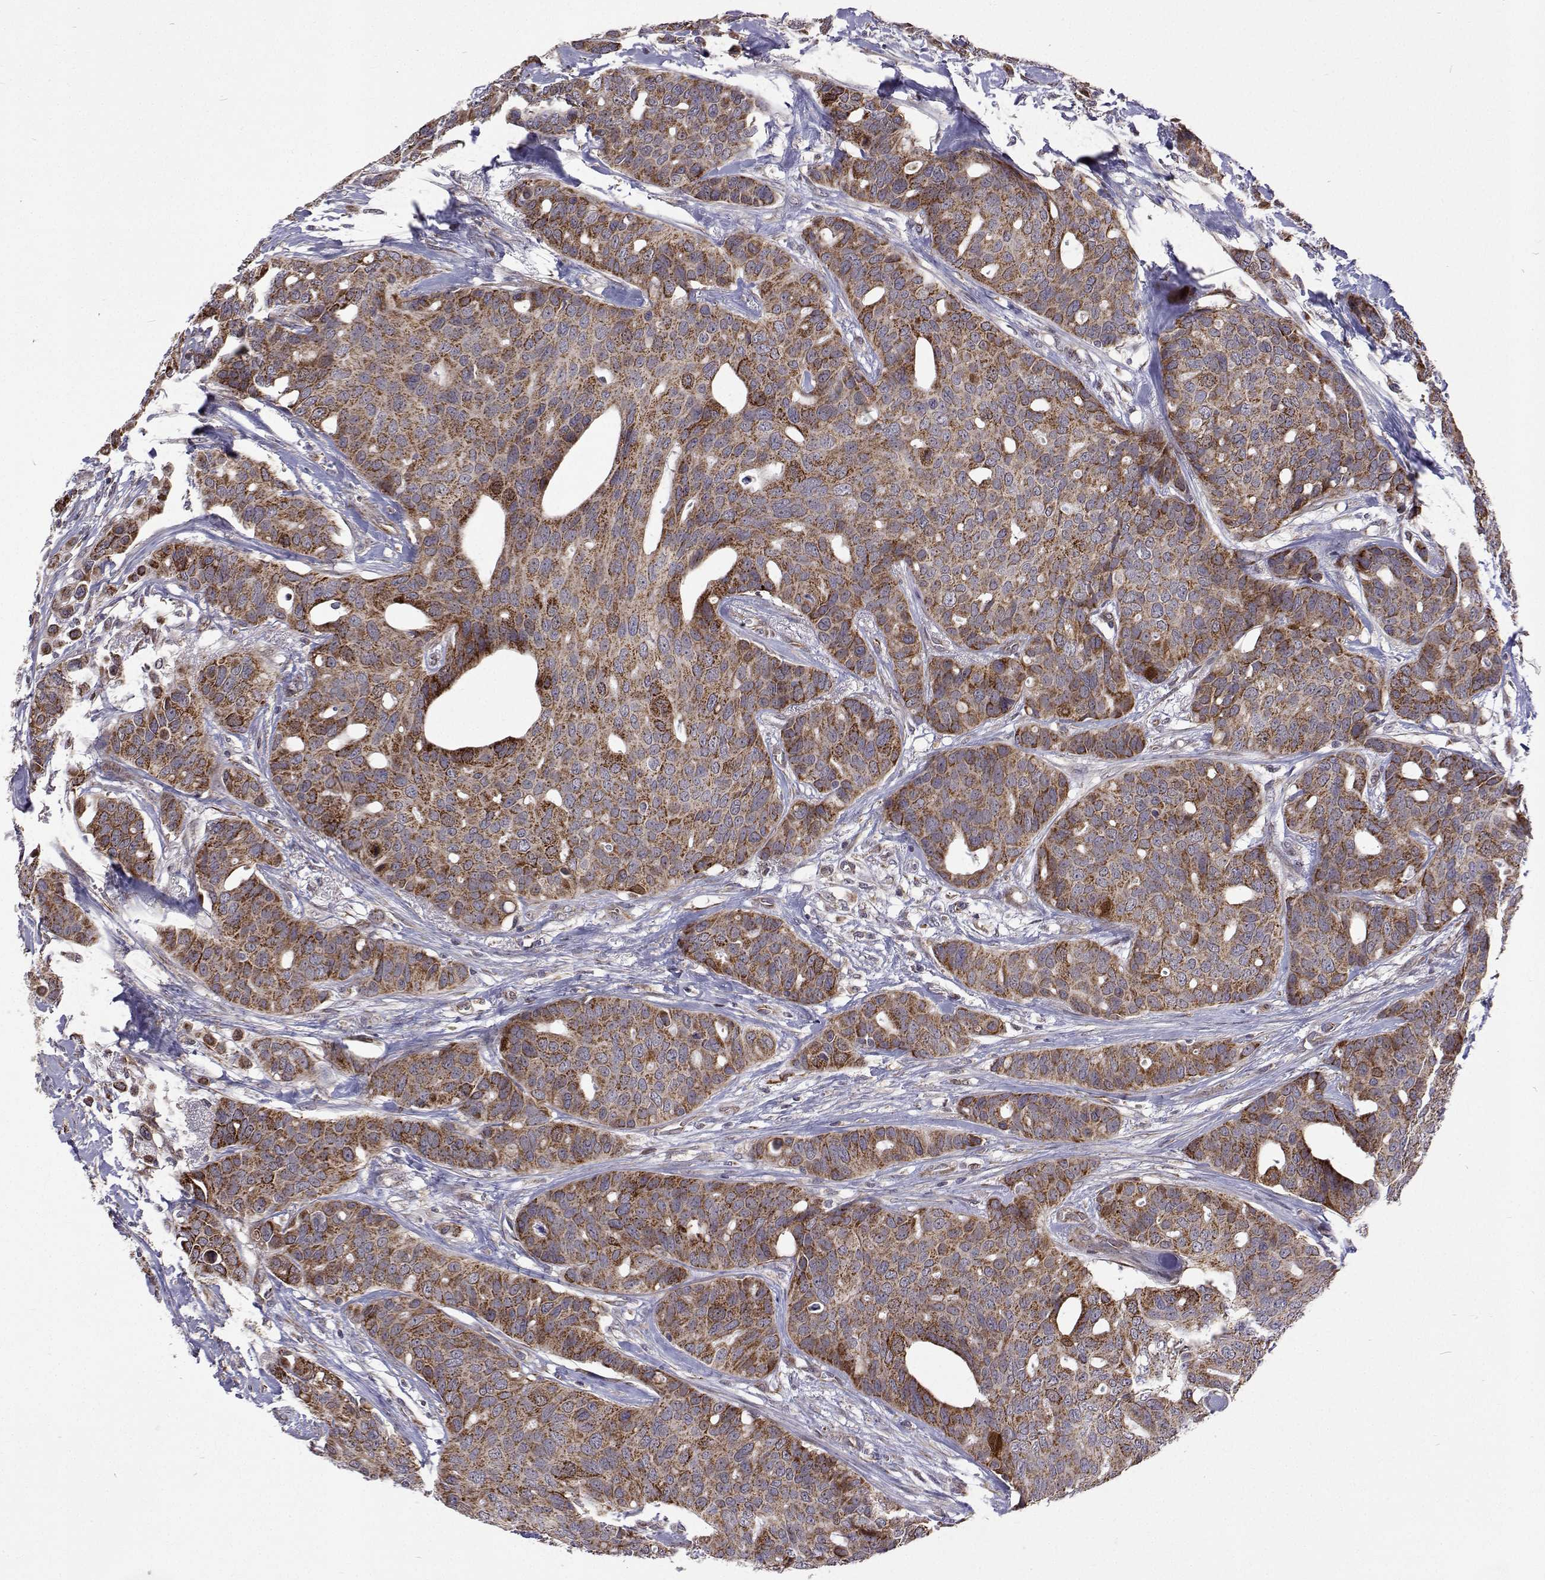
{"staining": {"intensity": "moderate", "quantity": ">75%", "location": "cytoplasmic/membranous"}, "tissue": "breast cancer", "cell_type": "Tumor cells", "image_type": "cancer", "snomed": [{"axis": "morphology", "description": "Duct carcinoma"}, {"axis": "topography", "description": "Breast"}], "caption": "There is medium levels of moderate cytoplasmic/membranous staining in tumor cells of infiltrating ductal carcinoma (breast), as demonstrated by immunohistochemical staining (brown color).", "gene": "DHTKD1", "patient": {"sex": "female", "age": 54}}